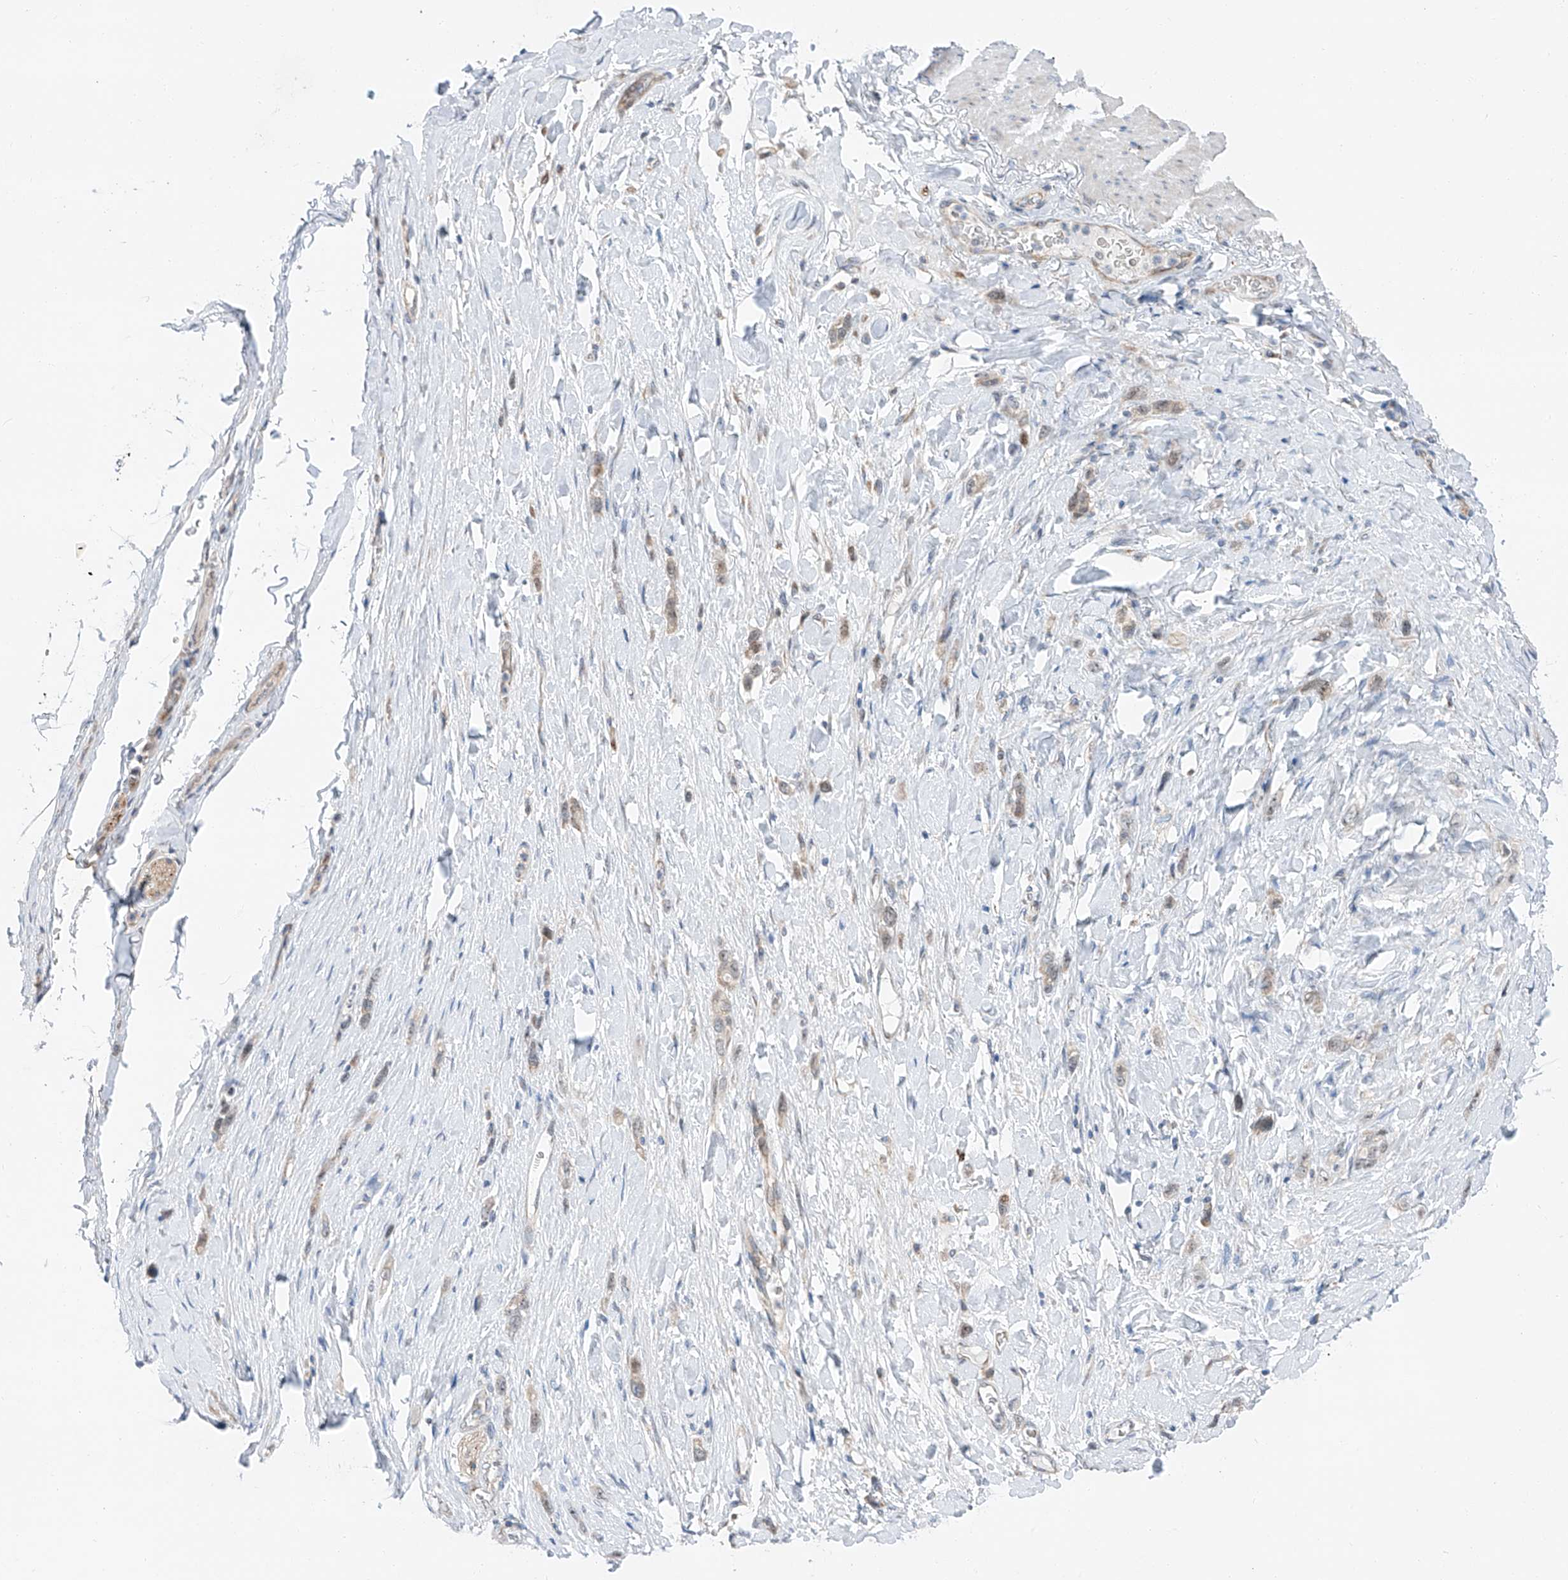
{"staining": {"intensity": "weak", "quantity": "<25%", "location": "nuclear"}, "tissue": "stomach cancer", "cell_type": "Tumor cells", "image_type": "cancer", "snomed": [{"axis": "morphology", "description": "Adenocarcinoma, NOS"}, {"axis": "topography", "description": "Stomach"}], "caption": "Immunohistochemistry of human stomach cancer (adenocarcinoma) displays no expression in tumor cells.", "gene": "CLDND1", "patient": {"sex": "female", "age": 65}}